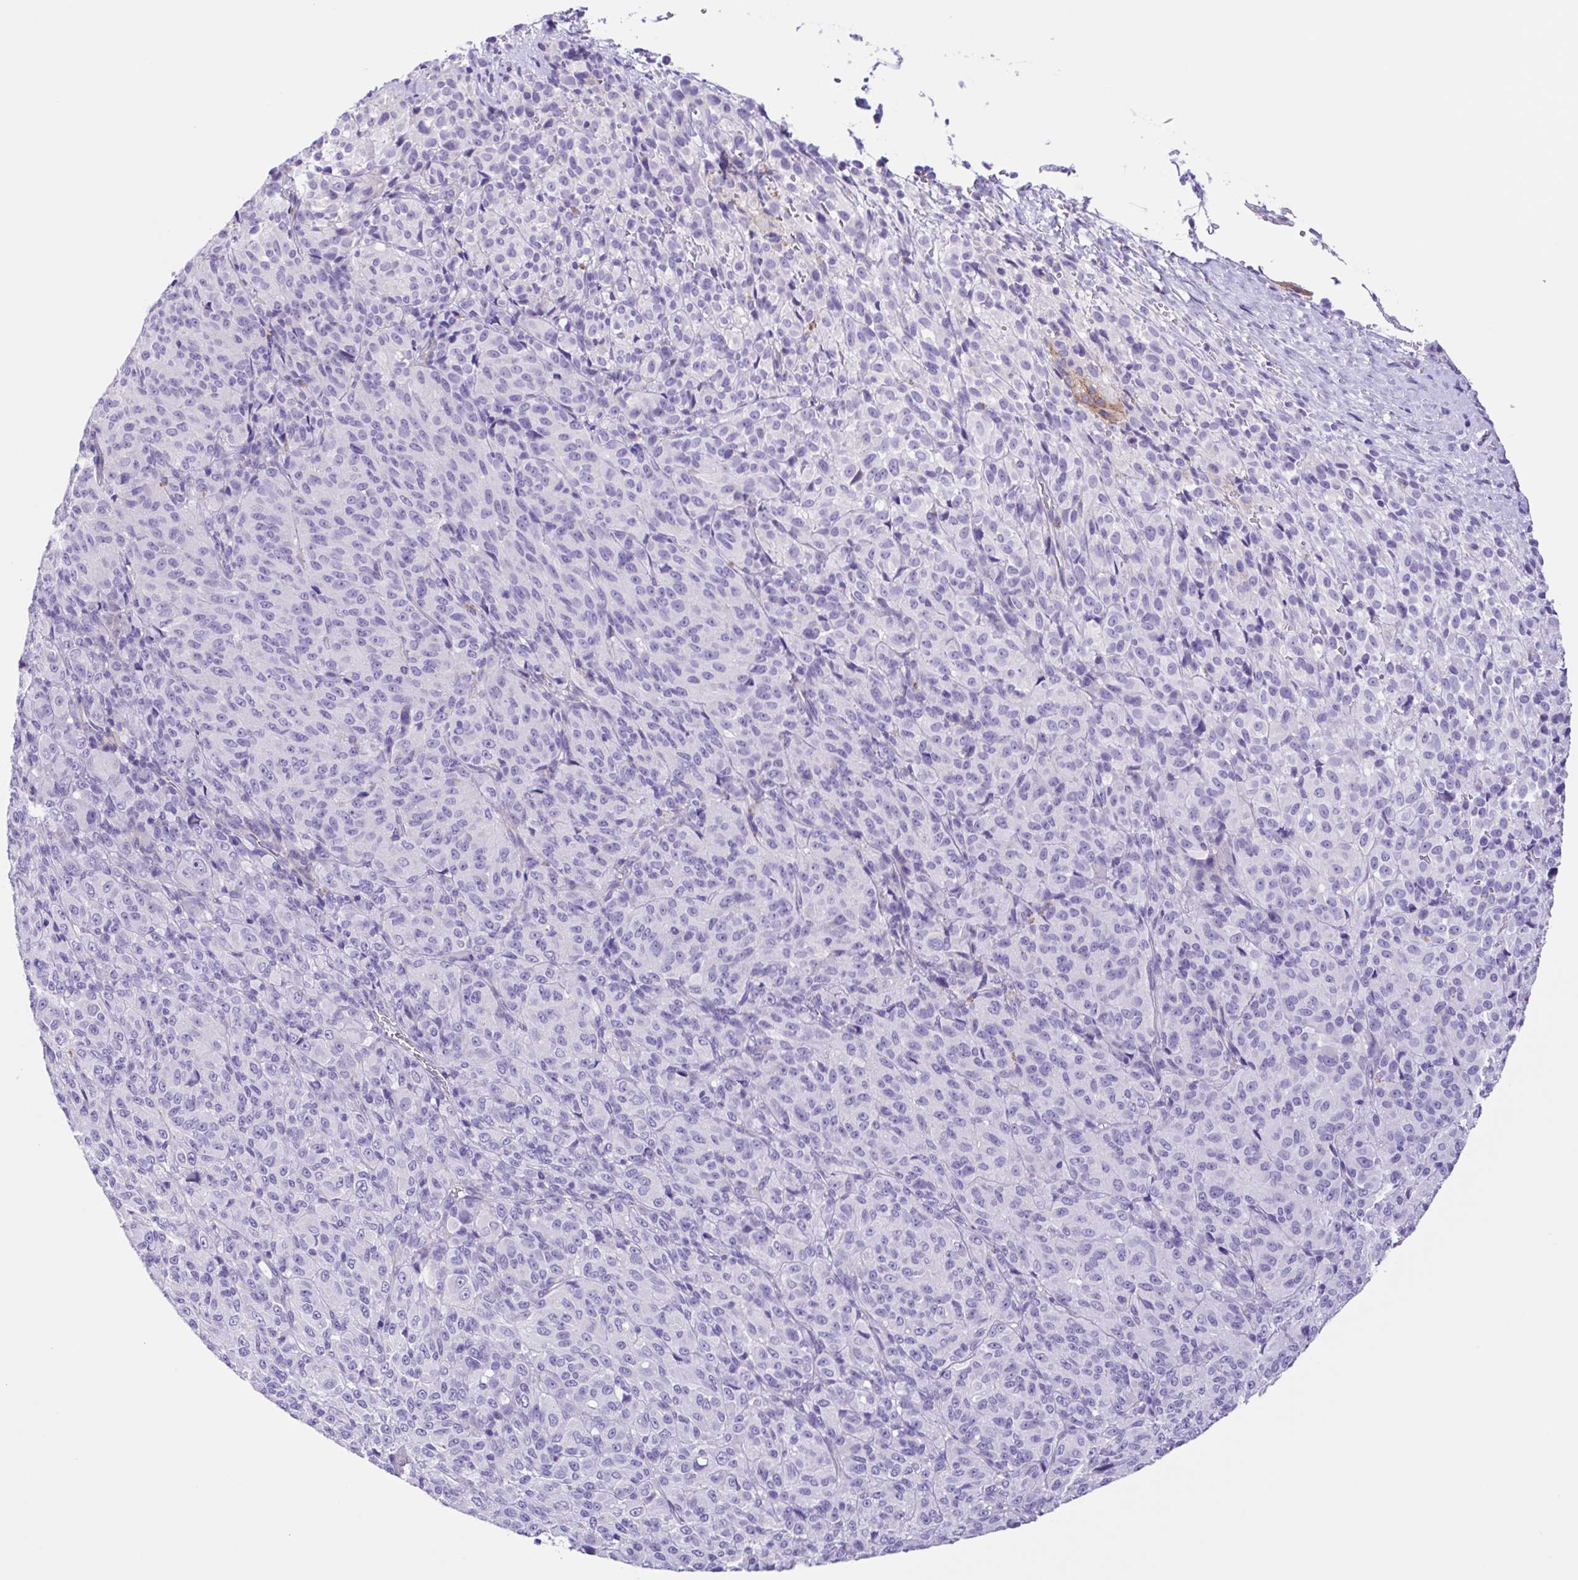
{"staining": {"intensity": "negative", "quantity": "none", "location": "none"}, "tissue": "melanoma", "cell_type": "Tumor cells", "image_type": "cancer", "snomed": [{"axis": "morphology", "description": "Malignant melanoma, Metastatic site"}, {"axis": "topography", "description": "Brain"}], "caption": "Human malignant melanoma (metastatic site) stained for a protein using immunohistochemistry (IHC) demonstrates no staining in tumor cells.", "gene": "ISM2", "patient": {"sex": "female", "age": 56}}